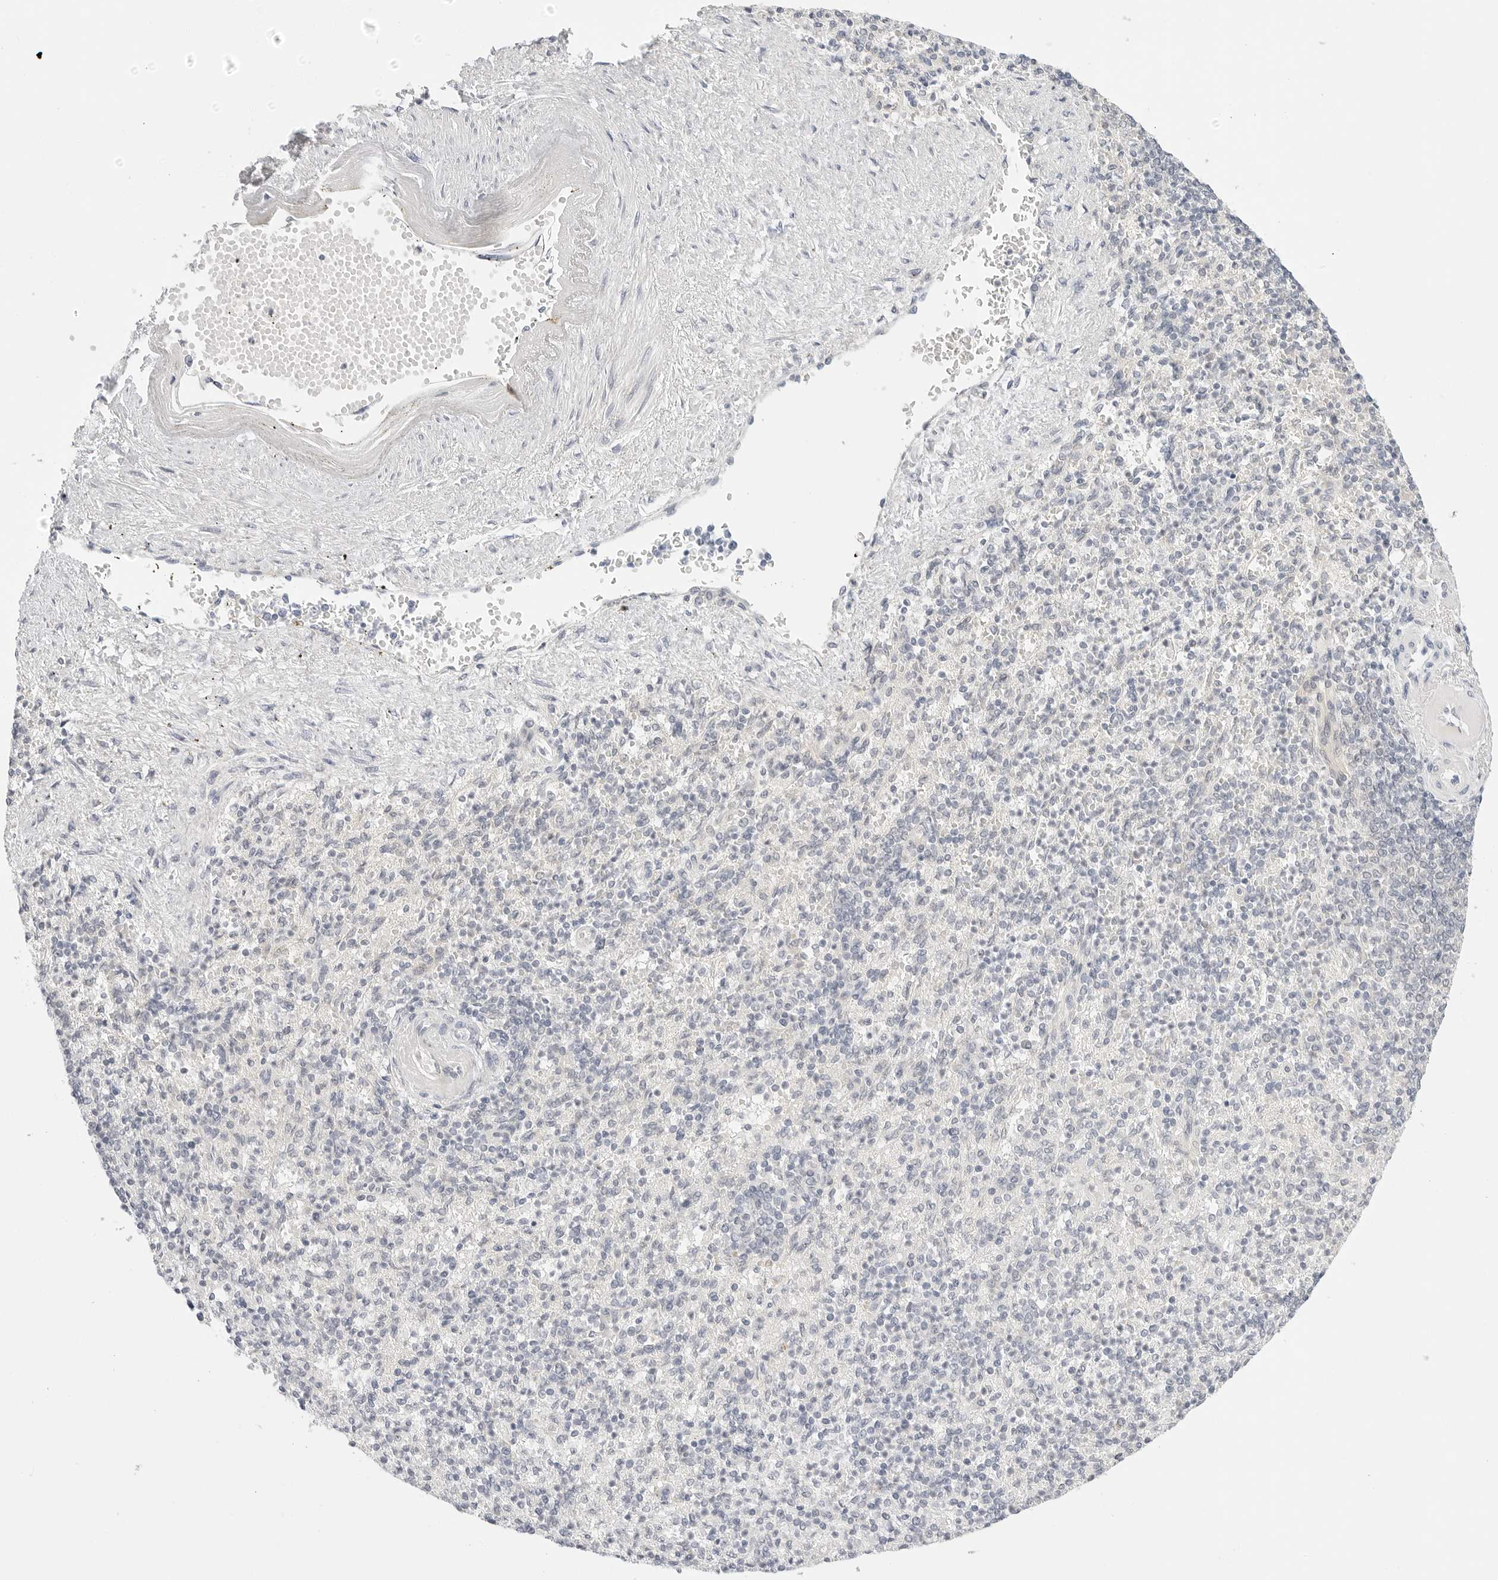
{"staining": {"intensity": "negative", "quantity": "none", "location": "none"}, "tissue": "spleen", "cell_type": "Cells in red pulp", "image_type": "normal", "snomed": [{"axis": "morphology", "description": "Normal tissue, NOS"}, {"axis": "topography", "description": "Spleen"}], "caption": "Immunohistochemical staining of unremarkable spleen demonstrates no significant positivity in cells in red pulp. (Immunohistochemistry (ihc), brightfield microscopy, high magnification).", "gene": "TCP1", "patient": {"sex": "female", "age": 74}}